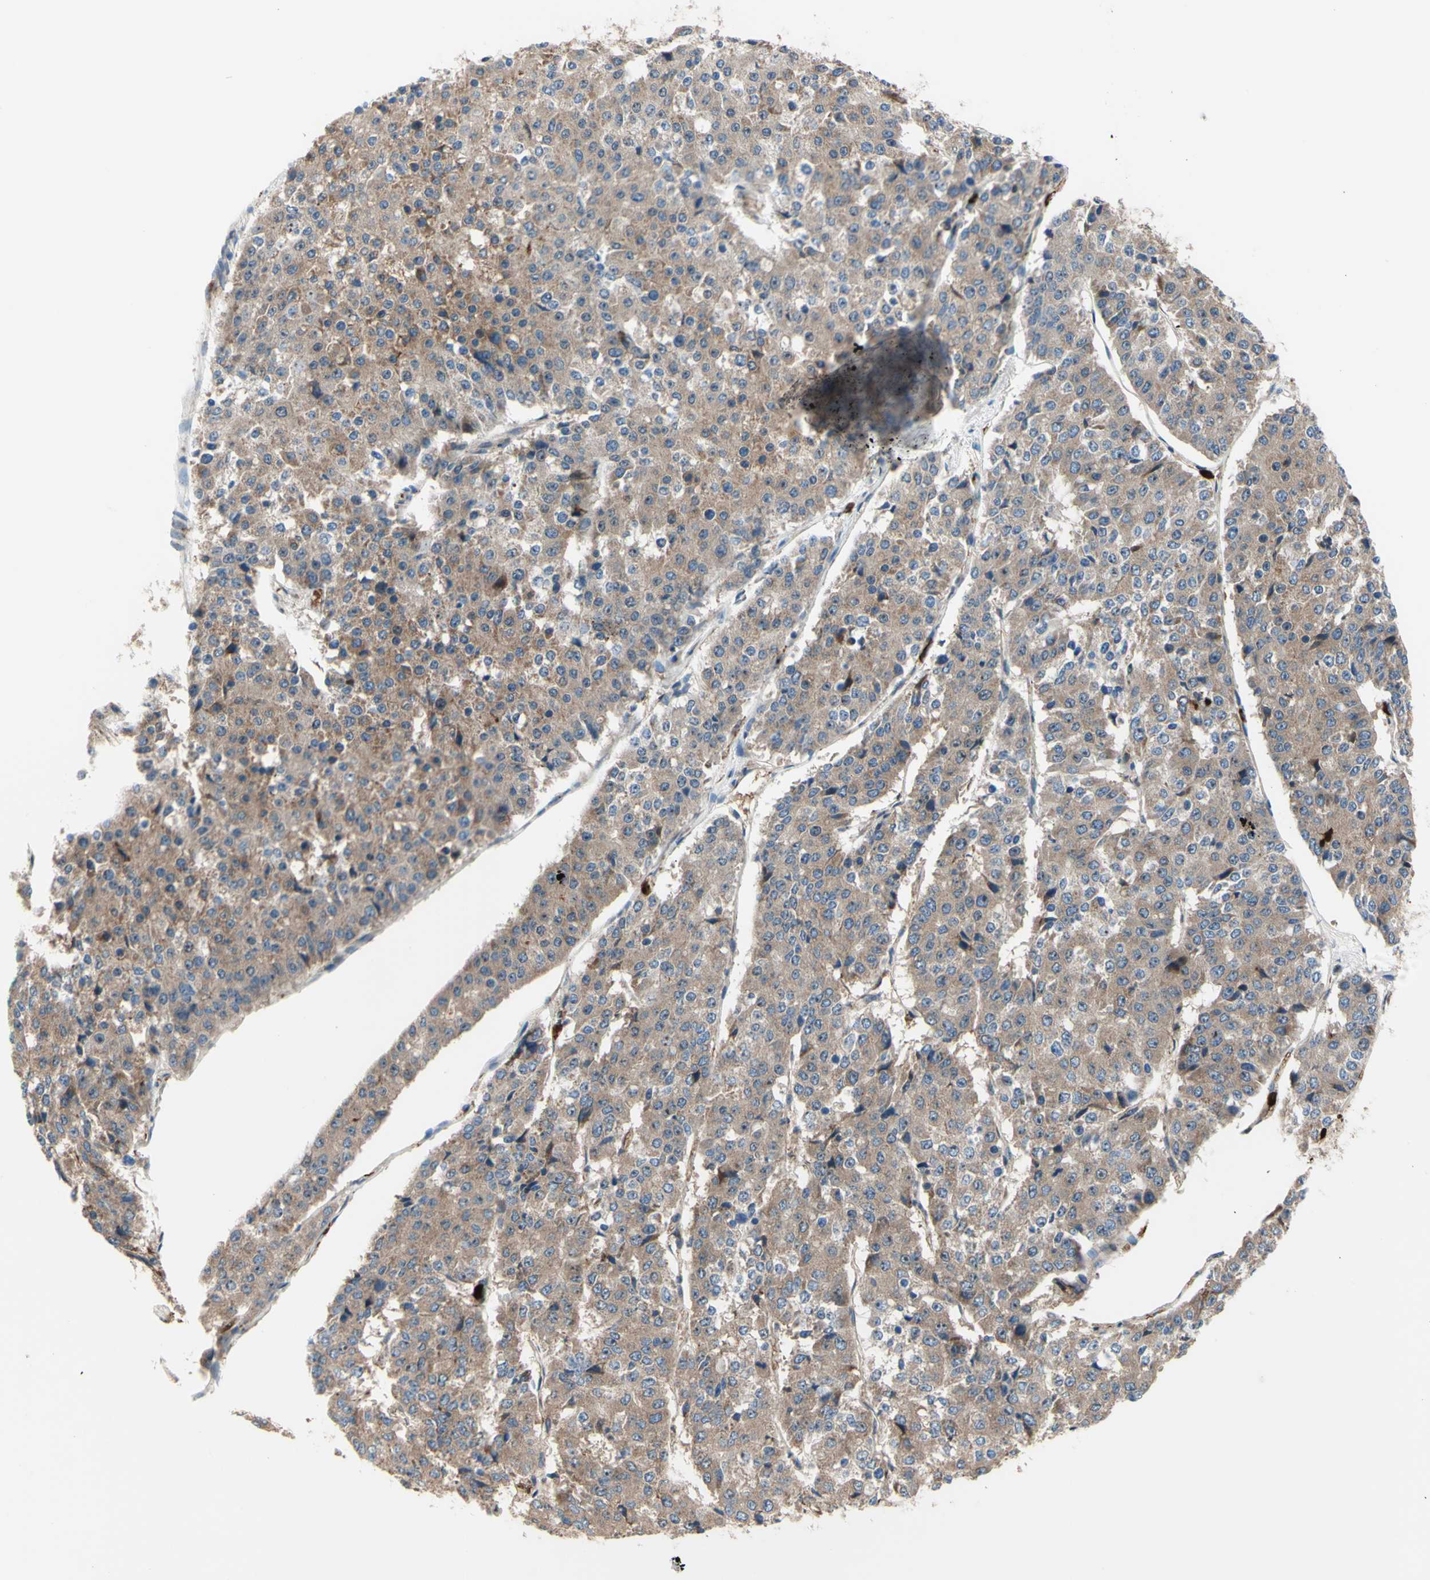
{"staining": {"intensity": "moderate", "quantity": ">75%", "location": "cytoplasmic/membranous"}, "tissue": "pancreatic cancer", "cell_type": "Tumor cells", "image_type": "cancer", "snomed": [{"axis": "morphology", "description": "Adenocarcinoma, NOS"}, {"axis": "topography", "description": "Pancreas"}], "caption": "A medium amount of moderate cytoplasmic/membranous staining is appreciated in about >75% of tumor cells in pancreatic adenocarcinoma tissue.", "gene": "USP9X", "patient": {"sex": "male", "age": 50}}